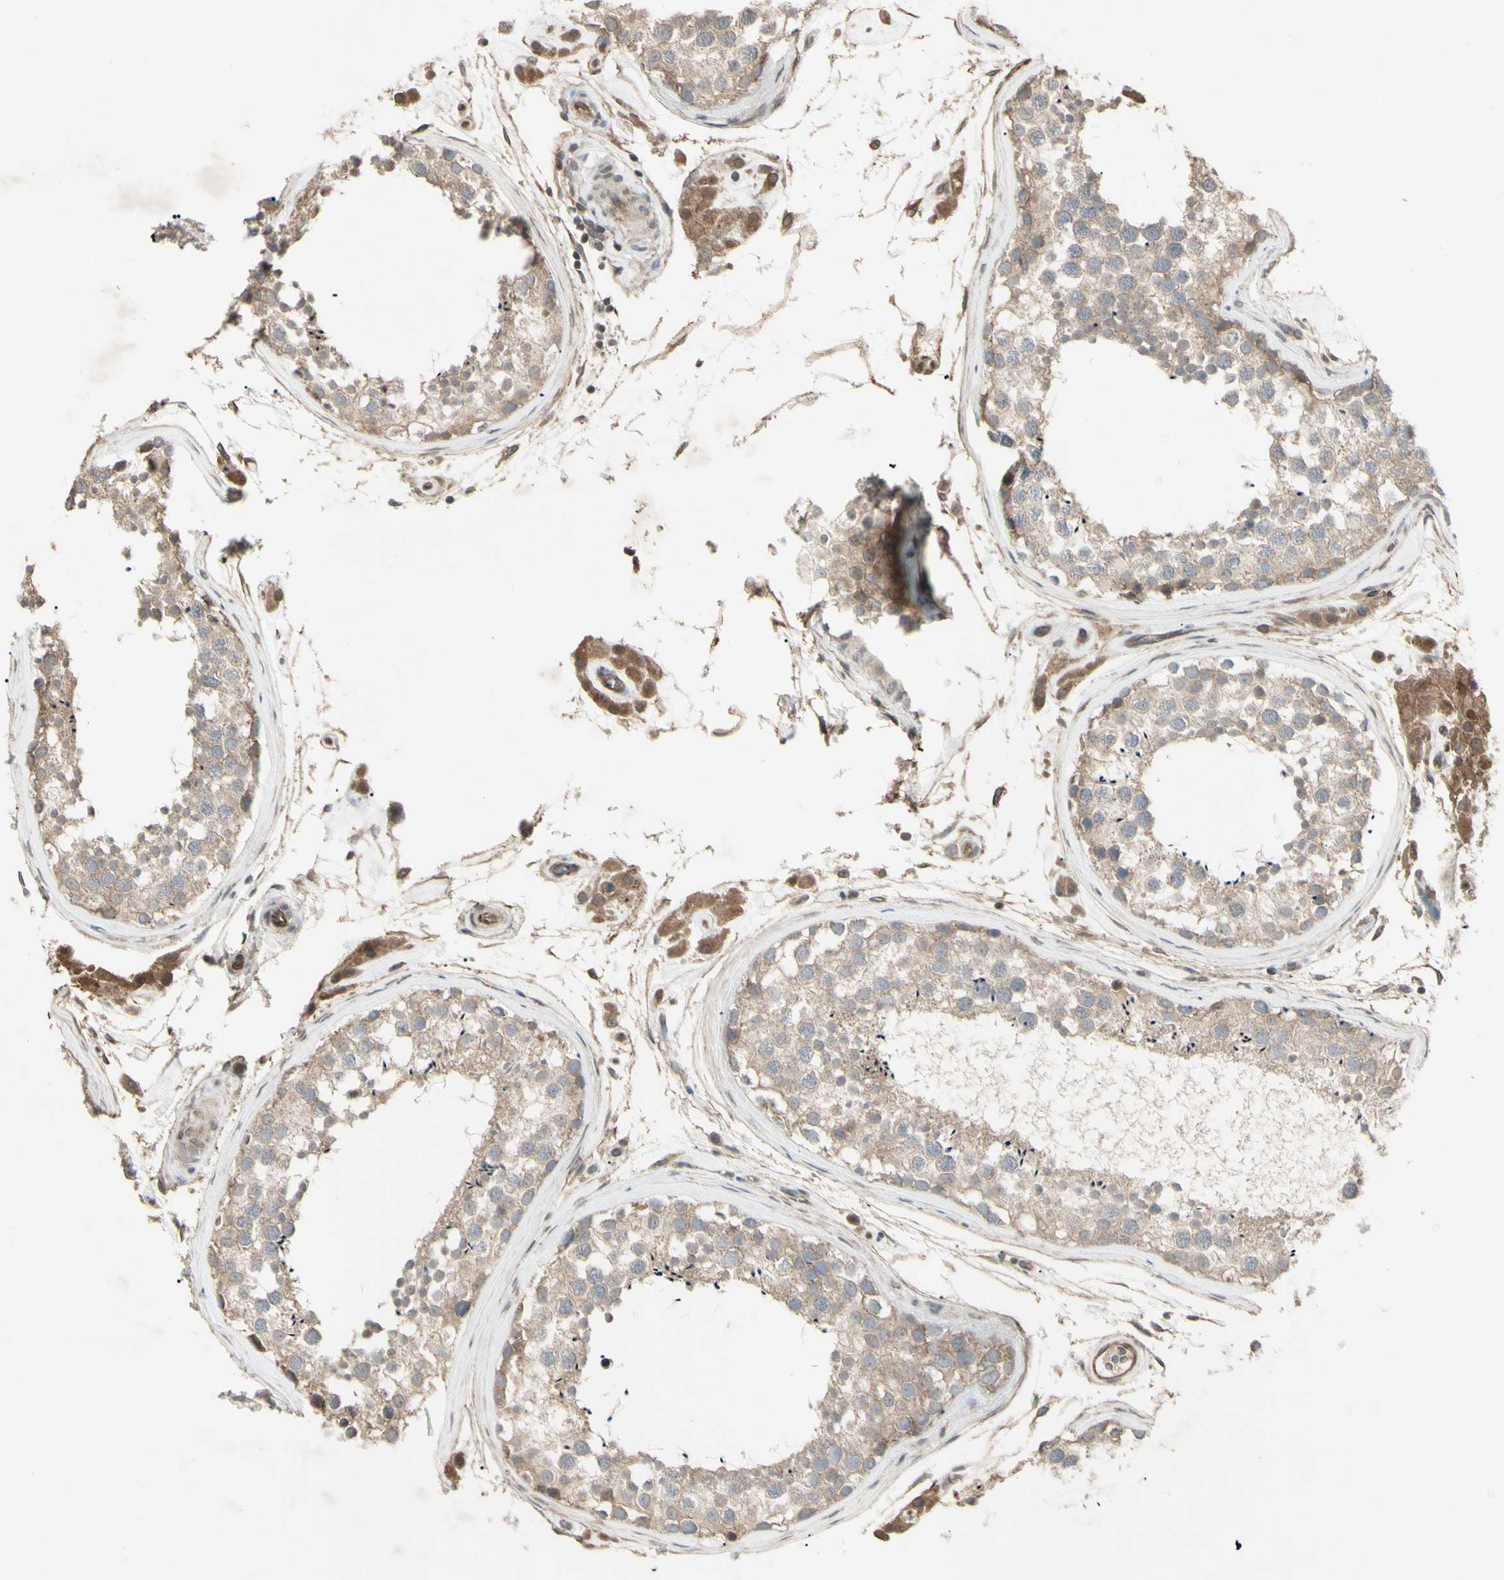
{"staining": {"intensity": "weak", "quantity": ">75%", "location": "cytoplasmic/membranous"}, "tissue": "testis", "cell_type": "Cells in seminiferous ducts", "image_type": "normal", "snomed": [{"axis": "morphology", "description": "Normal tissue, NOS"}, {"axis": "topography", "description": "Testis"}], "caption": "Cells in seminiferous ducts demonstrate low levels of weak cytoplasmic/membranous positivity in about >75% of cells in benign testis.", "gene": "JAG1", "patient": {"sex": "male", "age": 46}}